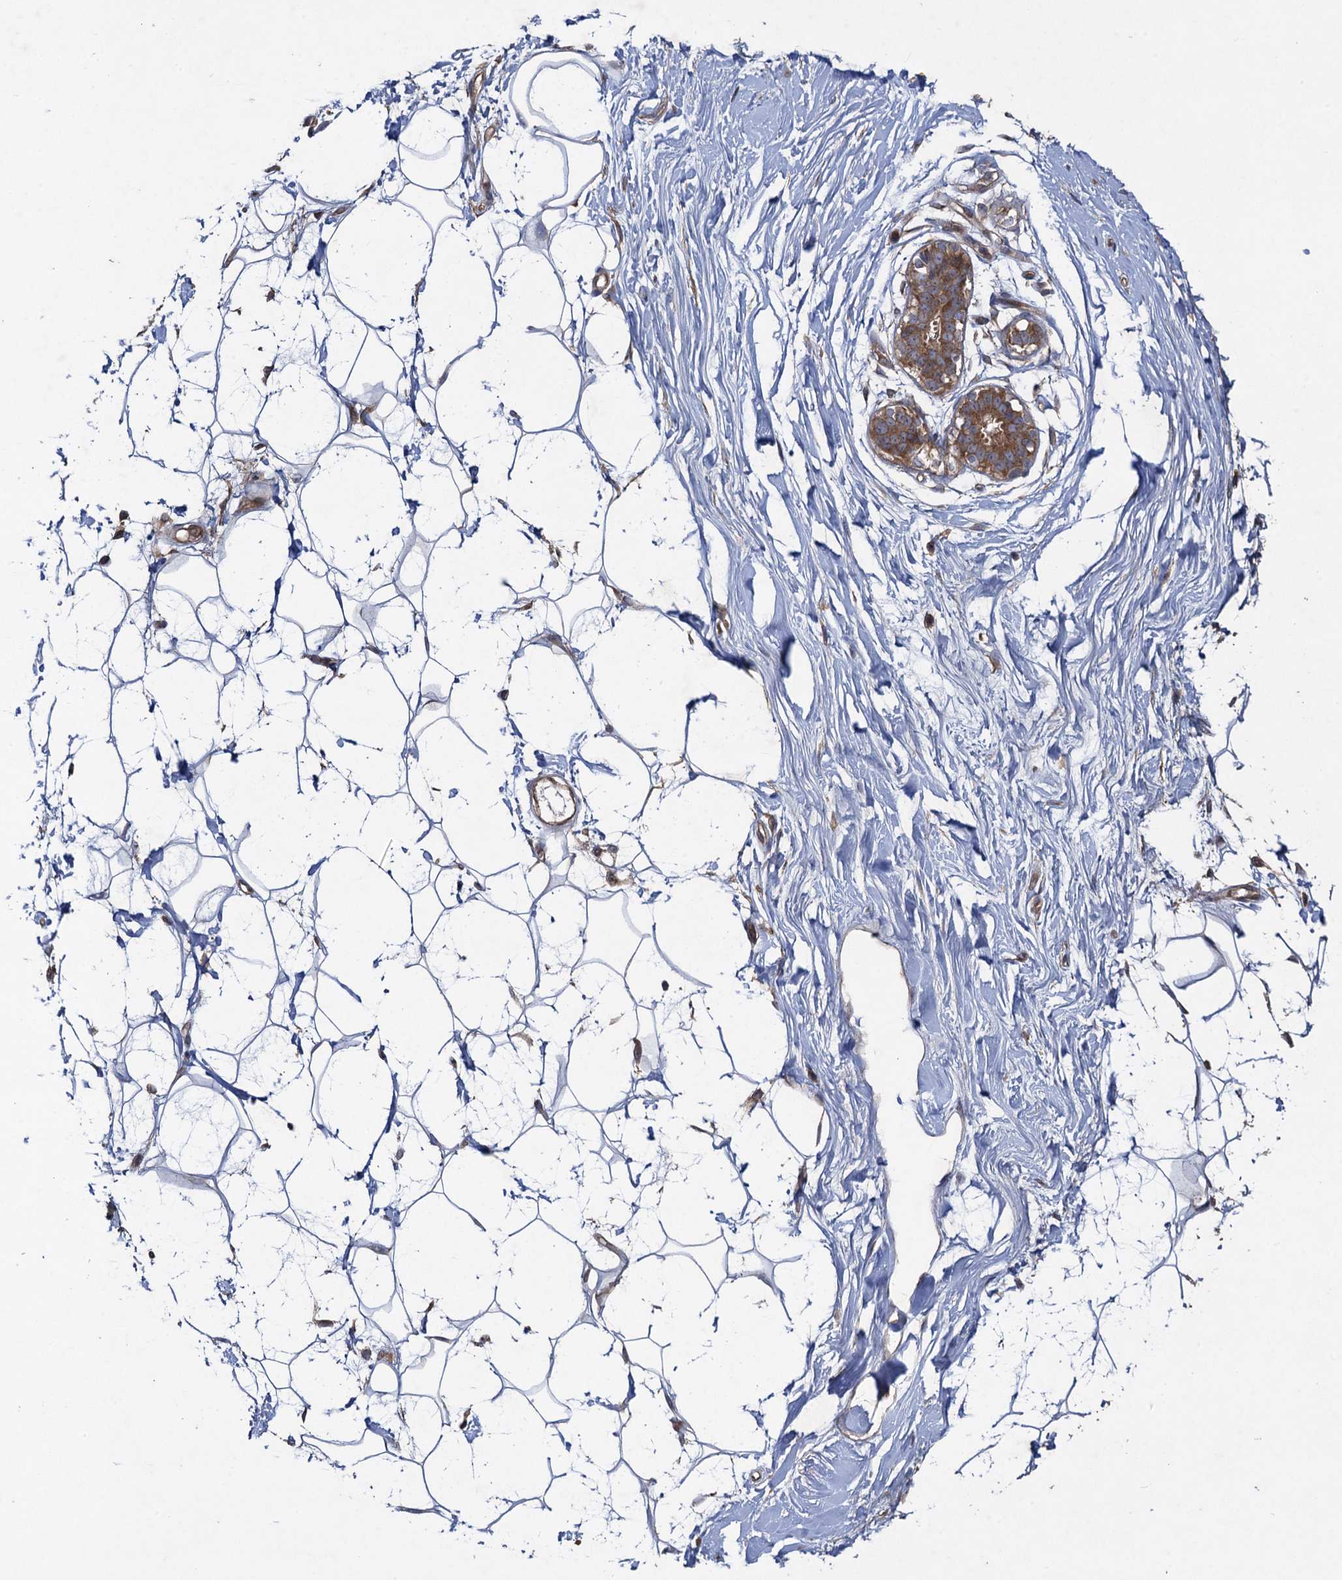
{"staining": {"intensity": "negative", "quantity": "none", "location": "none"}, "tissue": "adipose tissue", "cell_type": "Adipocytes", "image_type": "normal", "snomed": [{"axis": "morphology", "description": "Normal tissue, NOS"}, {"axis": "topography", "description": "Breast"}], "caption": "Immunohistochemistry micrograph of normal adipose tissue: adipose tissue stained with DAB shows no significant protein positivity in adipocytes.", "gene": "HAUS1", "patient": {"sex": "female", "age": 26}}